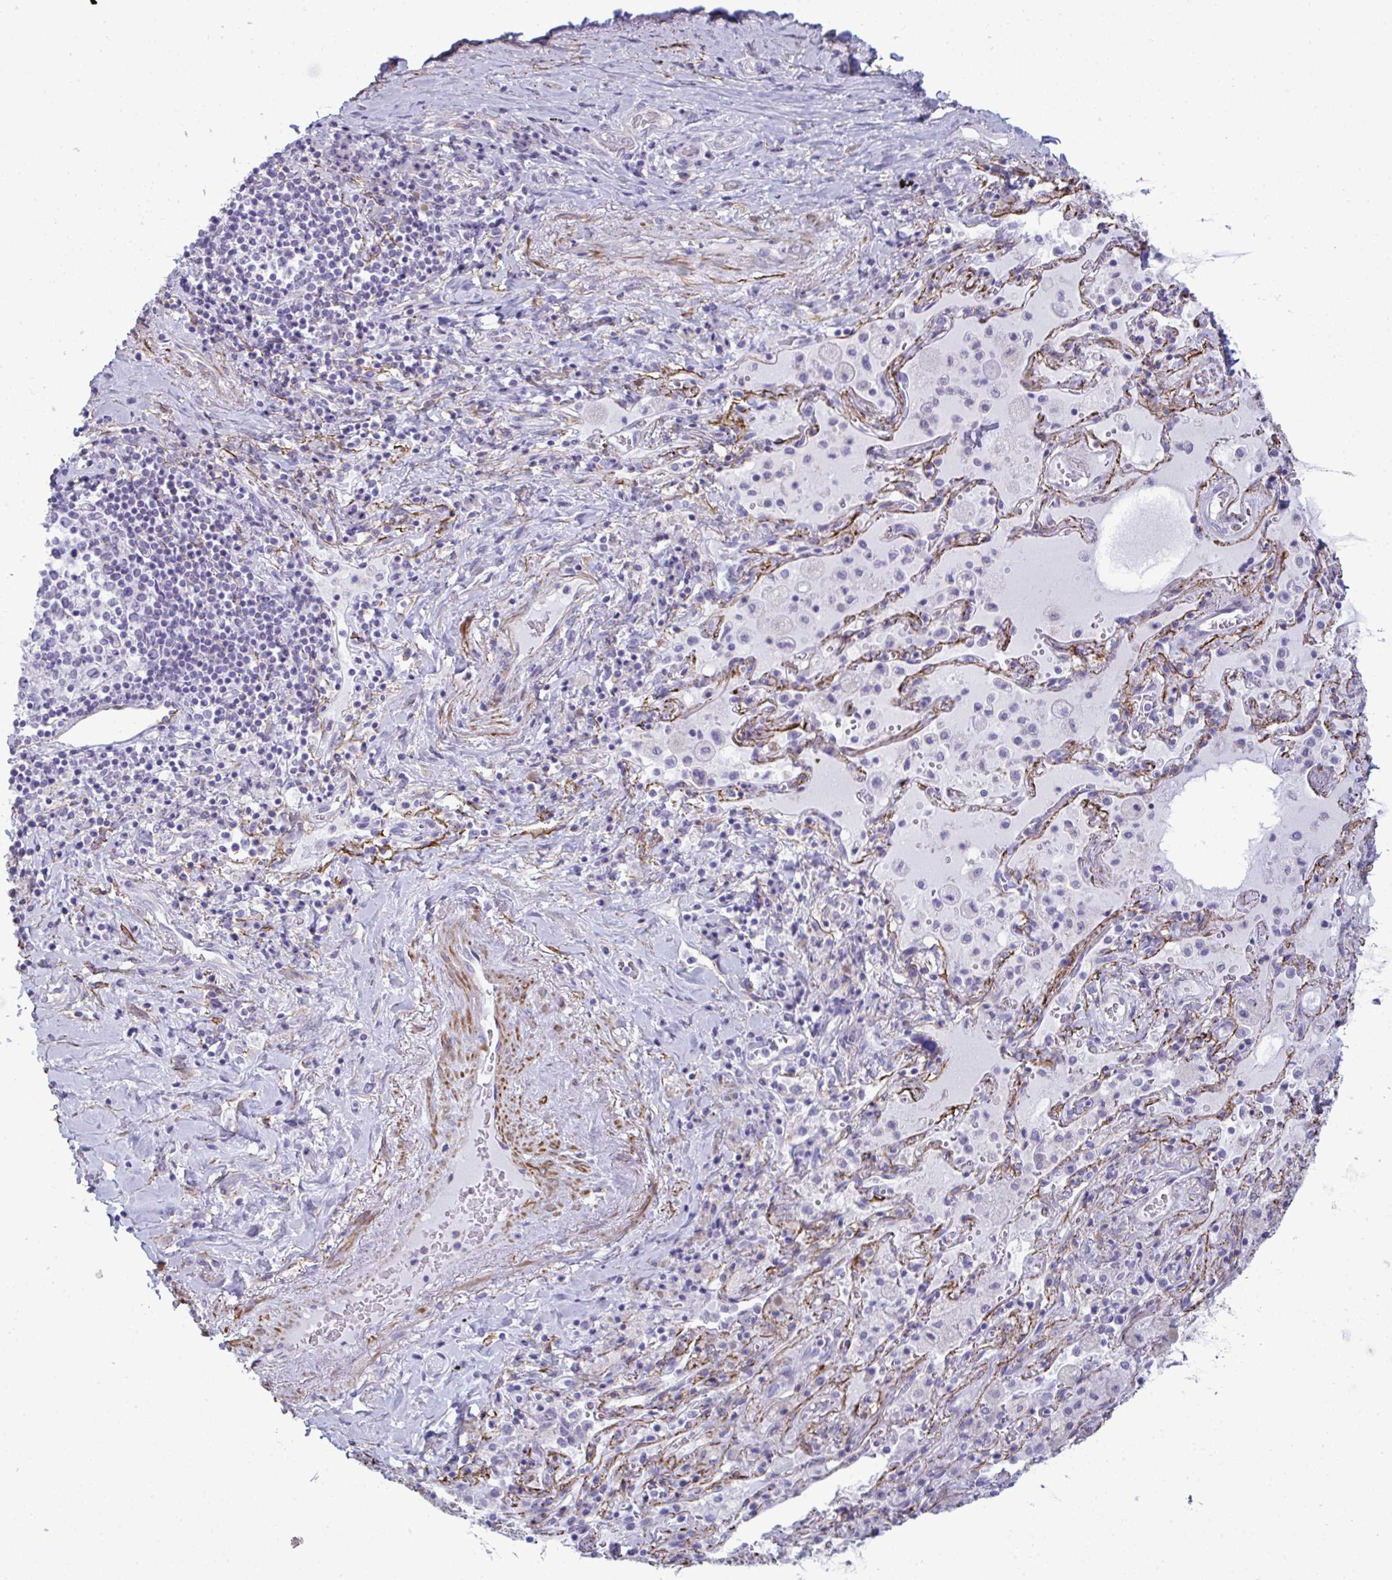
{"staining": {"intensity": "negative", "quantity": "none", "location": "none"}, "tissue": "adipose tissue", "cell_type": "Adipocytes", "image_type": "normal", "snomed": [{"axis": "morphology", "description": "Normal tissue, NOS"}, {"axis": "topography", "description": "Cartilage tissue"}, {"axis": "topography", "description": "Bronchus"}], "caption": "Immunohistochemistry (IHC) of benign human adipose tissue demonstrates no expression in adipocytes.", "gene": "MYH10", "patient": {"sex": "male", "age": 64}}